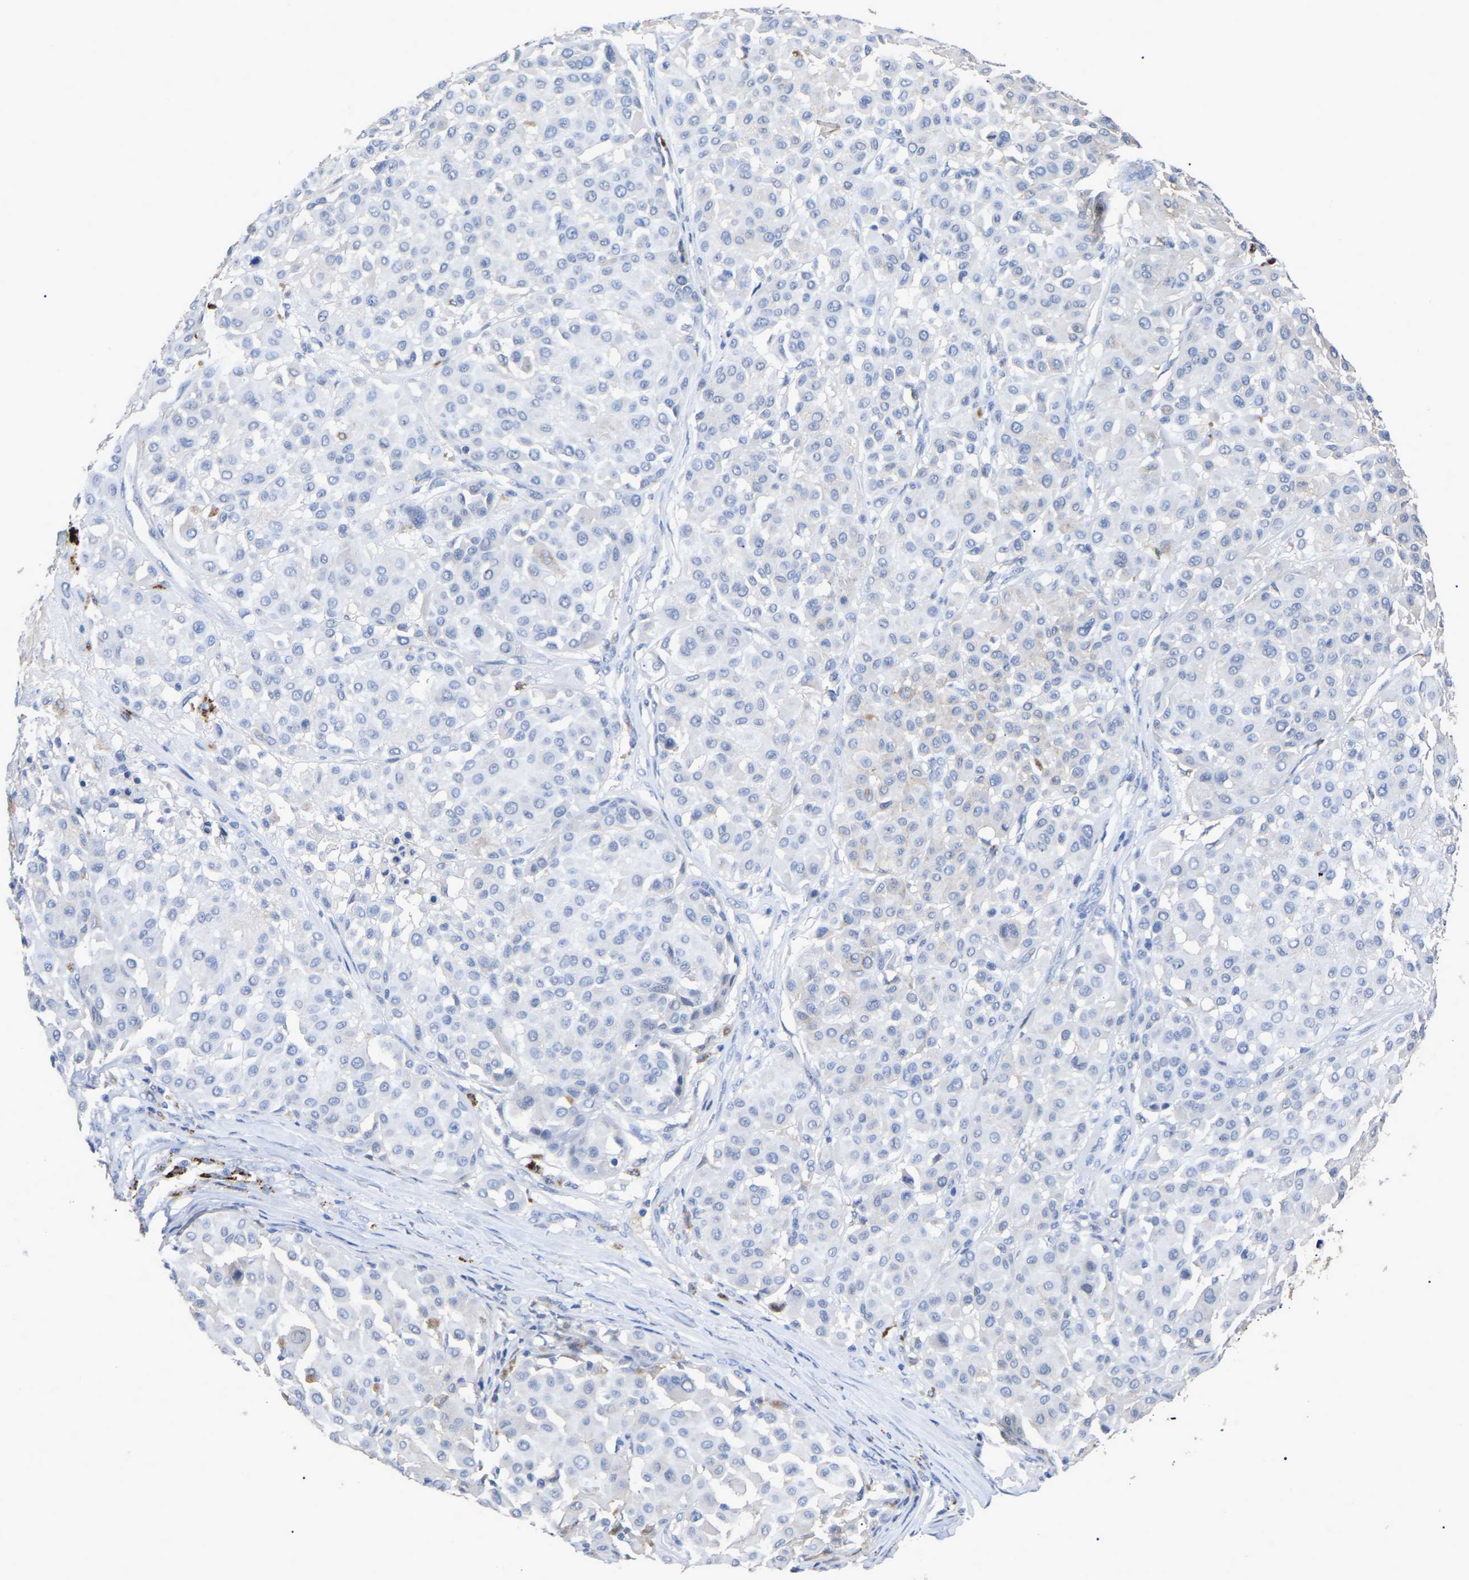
{"staining": {"intensity": "negative", "quantity": "none", "location": "none"}, "tissue": "melanoma", "cell_type": "Tumor cells", "image_type": "cancer", "snomed": [{"axis": "morphology", "description": "Malignant melanoma, Metastatic site"}, {"axis": "topography", "description": "Soft tissue"}], "caption": "This is a image of immunohistochemistry staining of malignant melanoma (metastatic site), which shows no expression in tumor cells.", "gene": "SMPD2", "patient": {"sex": "male", "age": 41}}